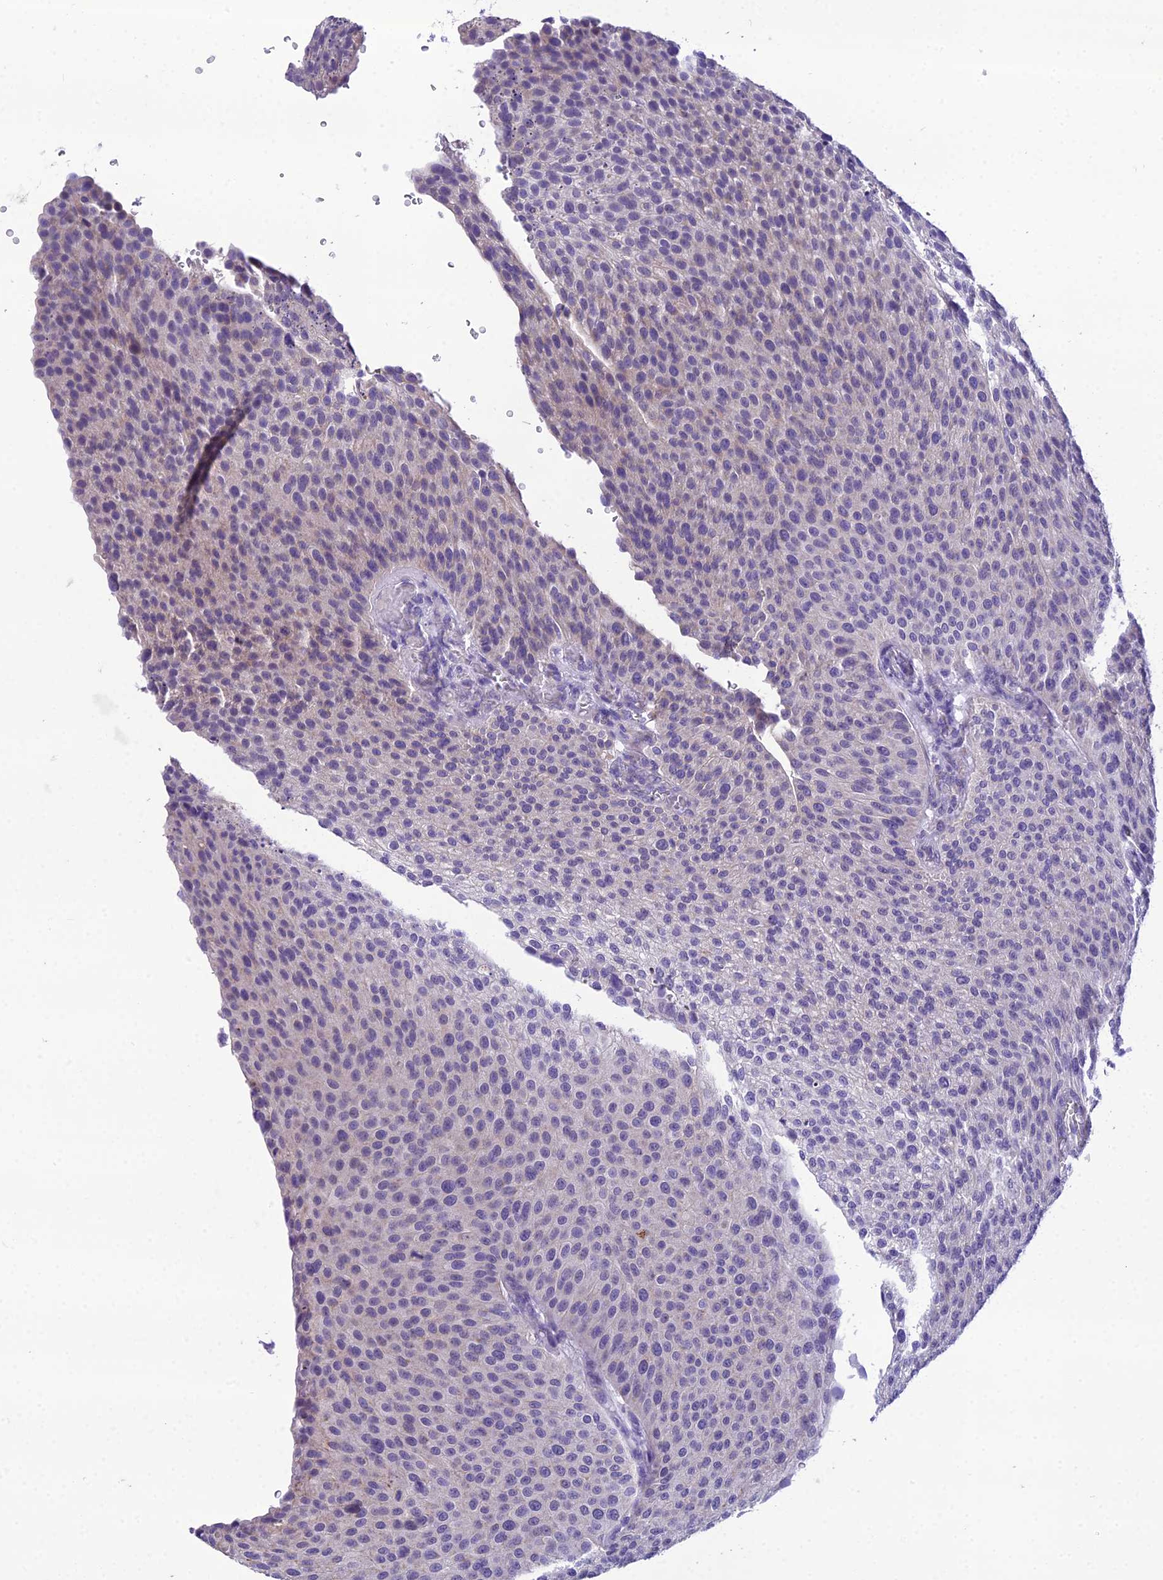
{"staining": {"intensity": "weak", "quantity": "<25%", "location": "cytoplasmic/membranous"}, "tissue": "urothelial cancer", "cell_type": "Tumor cells", "image_type": "cancer", "snomed": [{"axis": "morphology", "description": "Urothelial carcinoma, Low grade"}, {"axis": "topography", "description": "Smooth muscle"}, {"axis": "topography", "description": "Urinary bladder"}], "caption": "This photomicrograph is of urothelial carcinoma (low-grade) stained with immunohistochemistry (IHC) to label a protein in brown with the nuclei are counter-stained blue. There is no positivity in tumor cells.", "gene": "MIIP", "patient": {"sex": "male", "age": 60}}